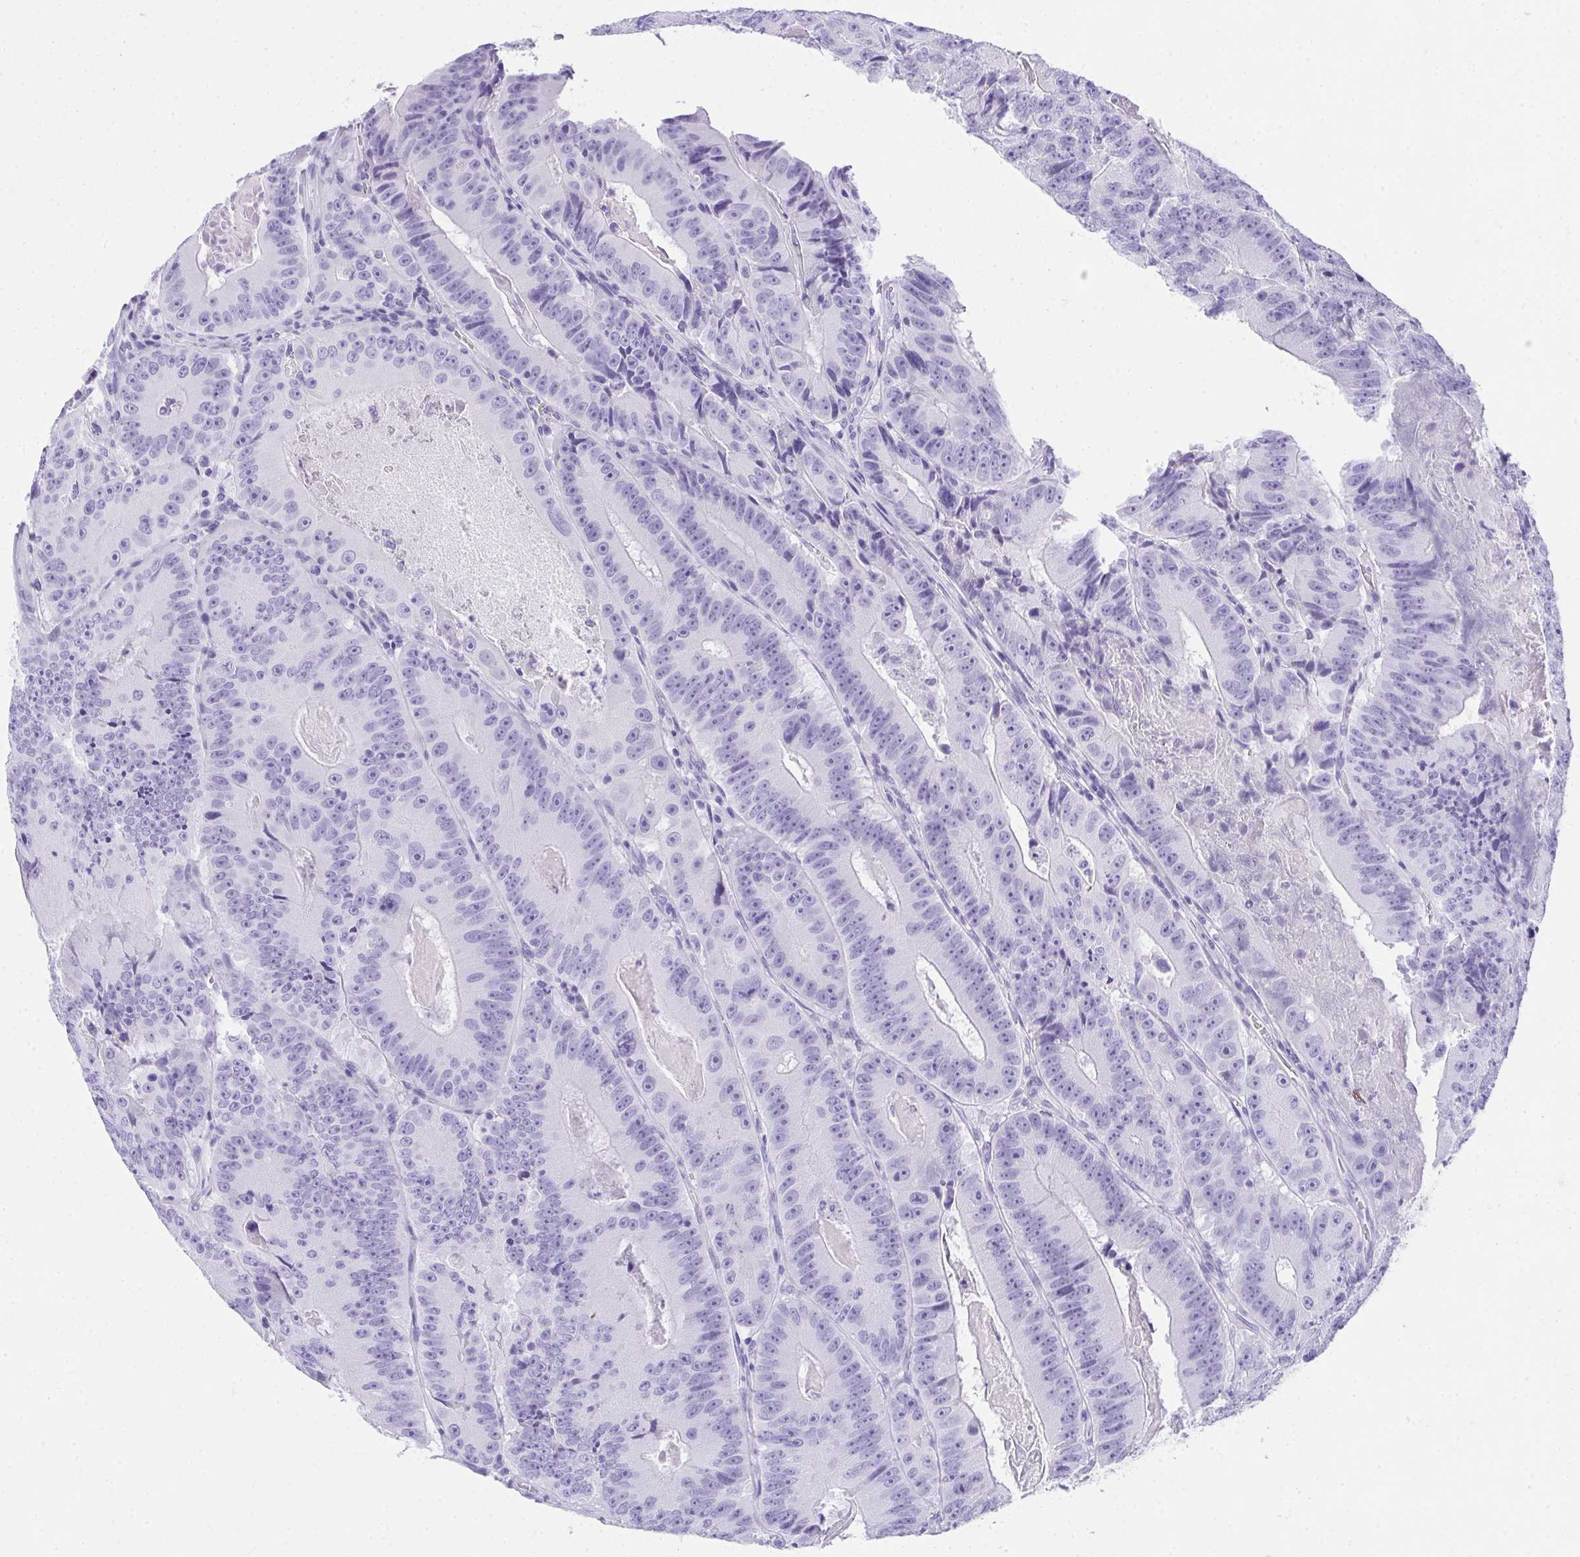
{"staining": {"intensity": "negative", "quantity": "none", "location": "none"}, "tissue": "colorectal cancer", "cell_type": "Tumor cells", "image_type": "cancer", "snomed": [{"axis": "morphology", "description": "Adenocarcinoma, NOS"}, {"axis": "topography", "description": "Colon"}], "caption": "An immunohistochemistry image of adenocarcinoma (colorectal) is shown. There is no staining in tumor cells of adenocarcinoma (colorectal).", "gene": "AVIL", "patient": {"sex": "female", "age": 86}}